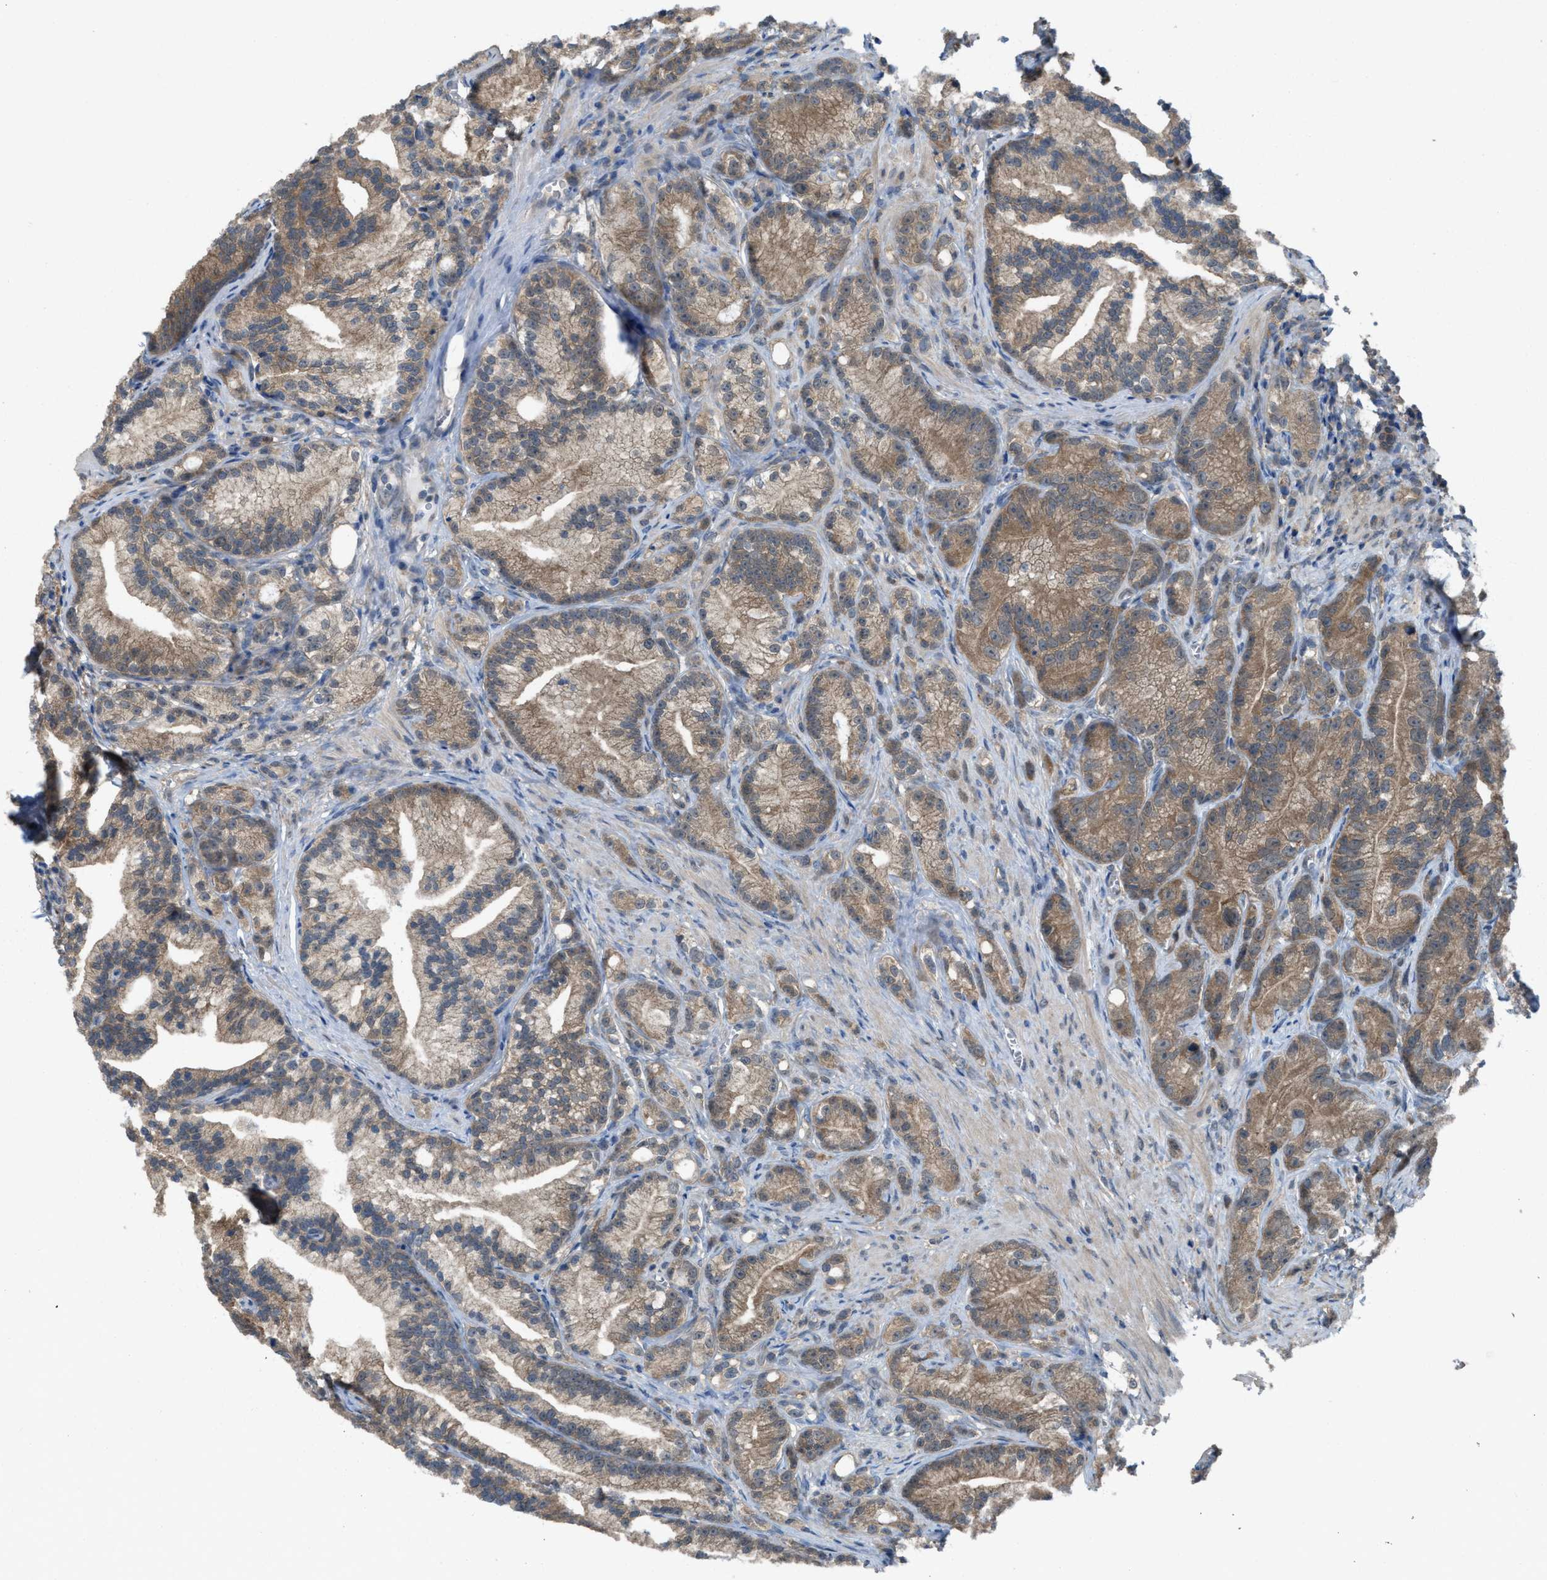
{"staining": {"intensity": "moderate", "quantity": ">75%", "location": "cytoplasmic/membranous"}, "tissue": "prostate cancer", "cell_type": "Tumor cells", "image_type": "cancer", "snomed": [{"axis": "morphology", "description": "Adenocarcinoma, Low grade"}, {"axis": "topography", "description": "Prostate"}], "caption": "IHC of human prostate cancer demonstrates medium levels of moderate cytoplasmic/membranous staining in about >75% of tumor cells.", "gene": "PLAA", "patient": {"sex": "male", "age": 89}}